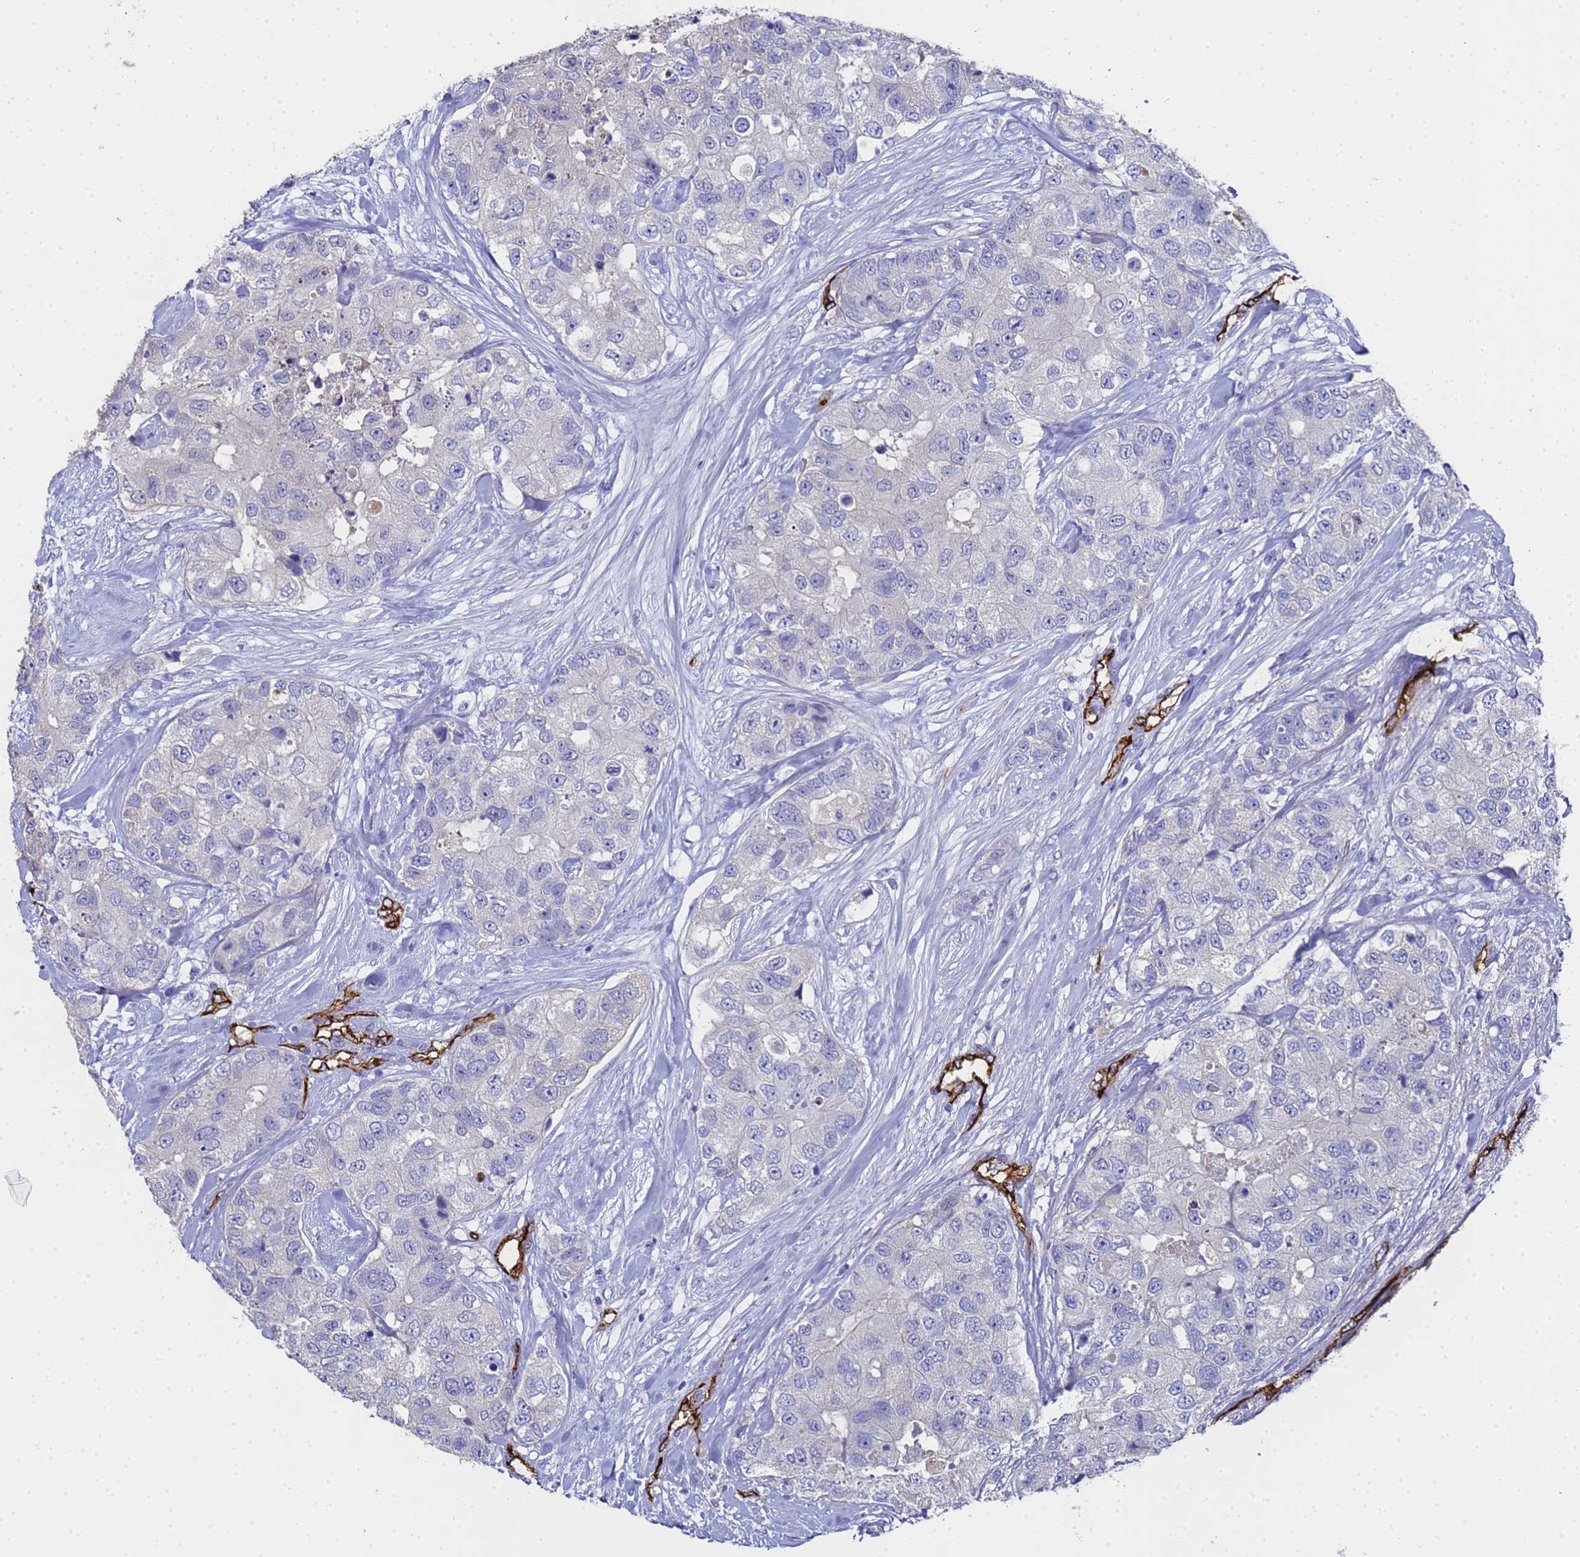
{"staining": {"intensity": "negative", "quantity": "none", "location": "none"}, "tissue": "breast cancer", "cell_type": "Tumor cells", "image_type": "cancer", "snomed": [{"axis": "morphology", "description": "Duct carcinoma"}, {"axis": "topography", "description": "Breast"}], "caption": "DAB immunohistochemical staining of breast cancer displays no significant expression in tumor cells.", "gene": "ADIPOQ", "patient": {"sex": "female", "age": 62}}